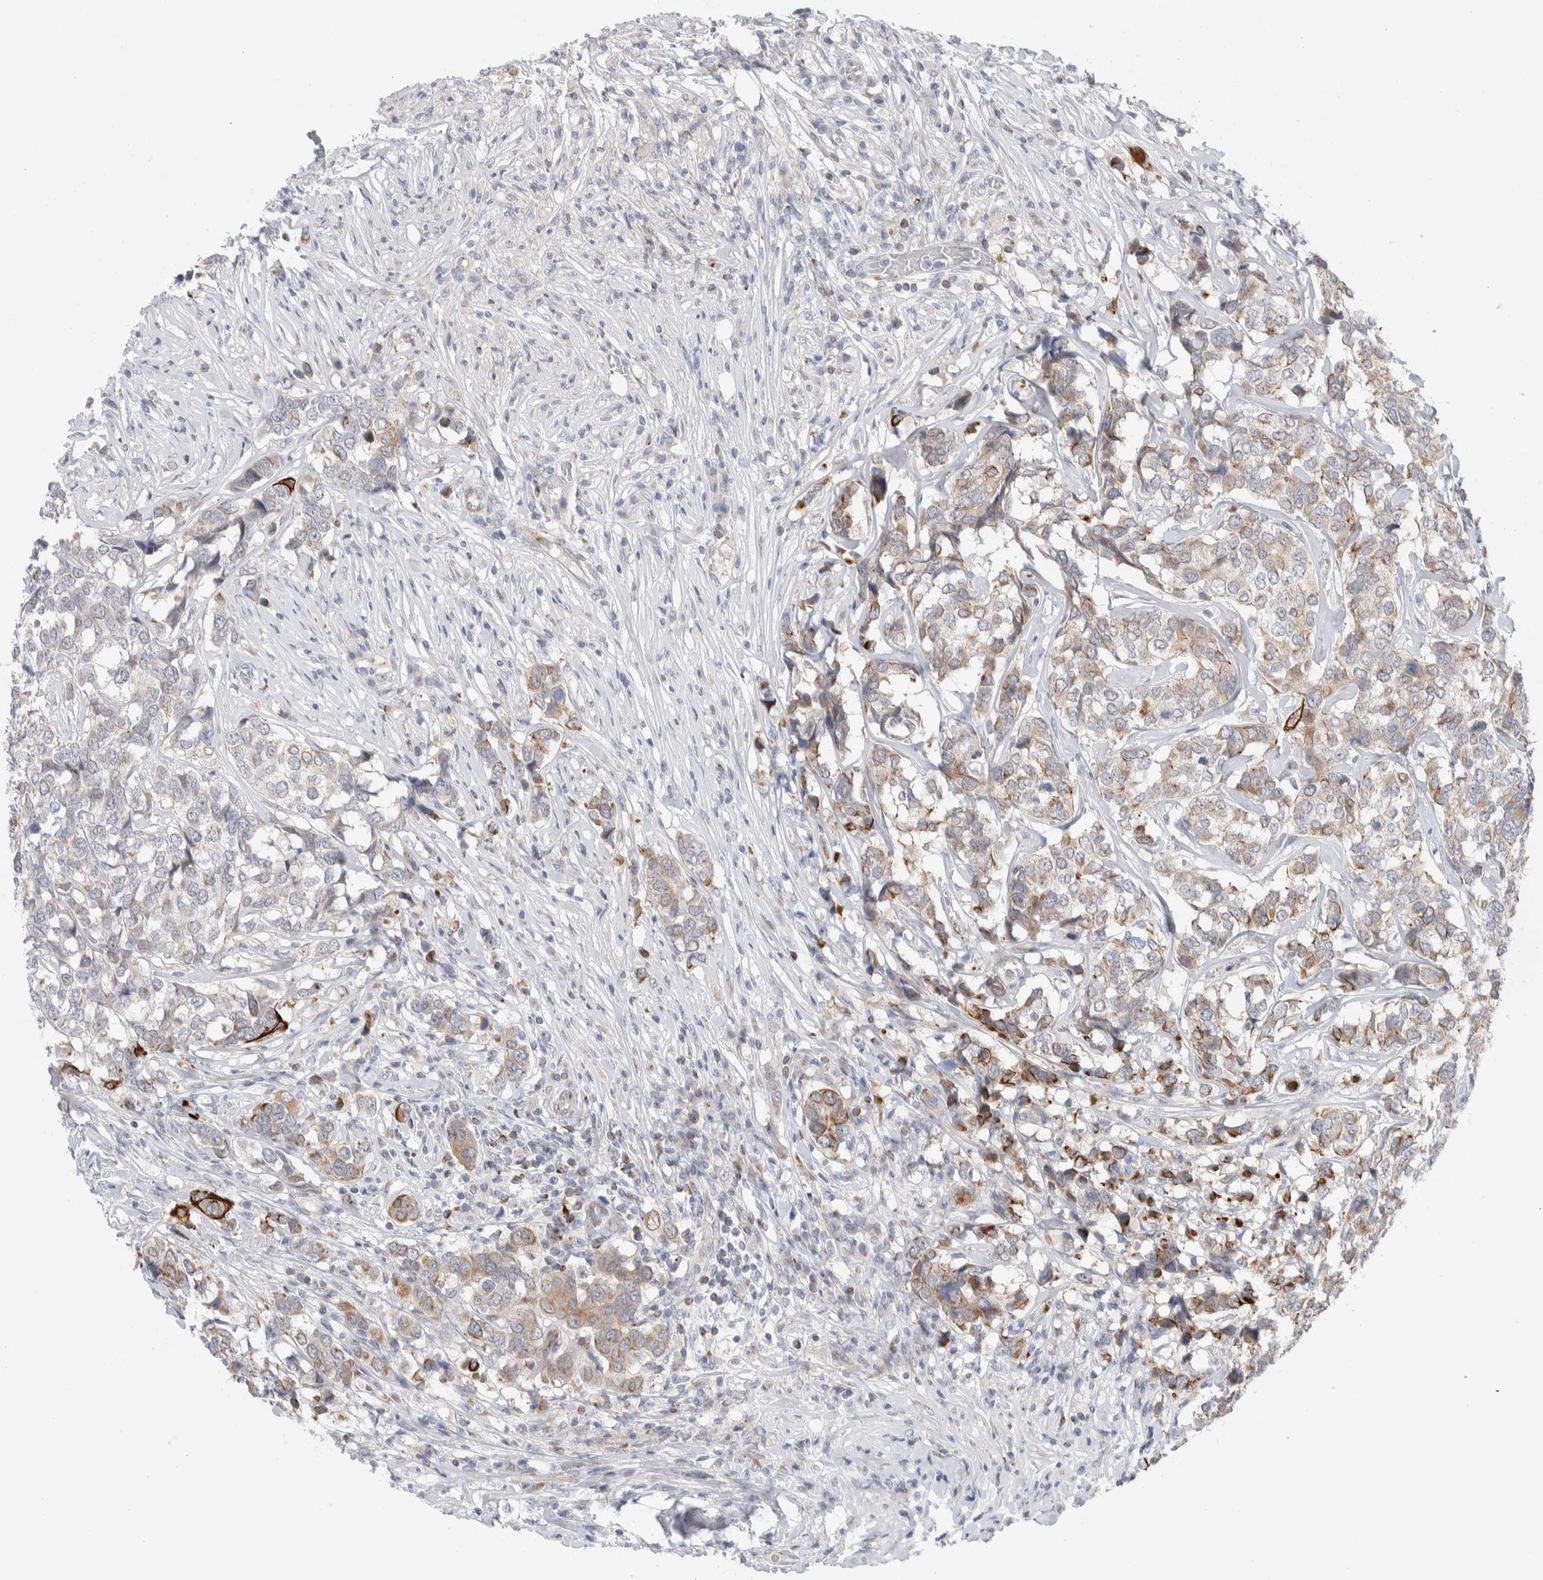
{"staining": {"intensity": "weak", "quantity": "25%-75%", "location": "cytoplasmic/membranous"}, "tissue": "breast cancer", "cell_type": "Tumor cells", "image_type": "cancer", "snomed": [{"axis": "morphology", "description": "Lobular carcinoma"}, {"axis": "topography", "description": "Breast"}], "caption": "Lobular carcinoma (breast) stained with a brown dye reveals weak cytoplasmic/membranous positive staining in about 25%-75% of tumor cells.", "gene": "C1orf112", "patient": {"sex": "female", "age": 59}}